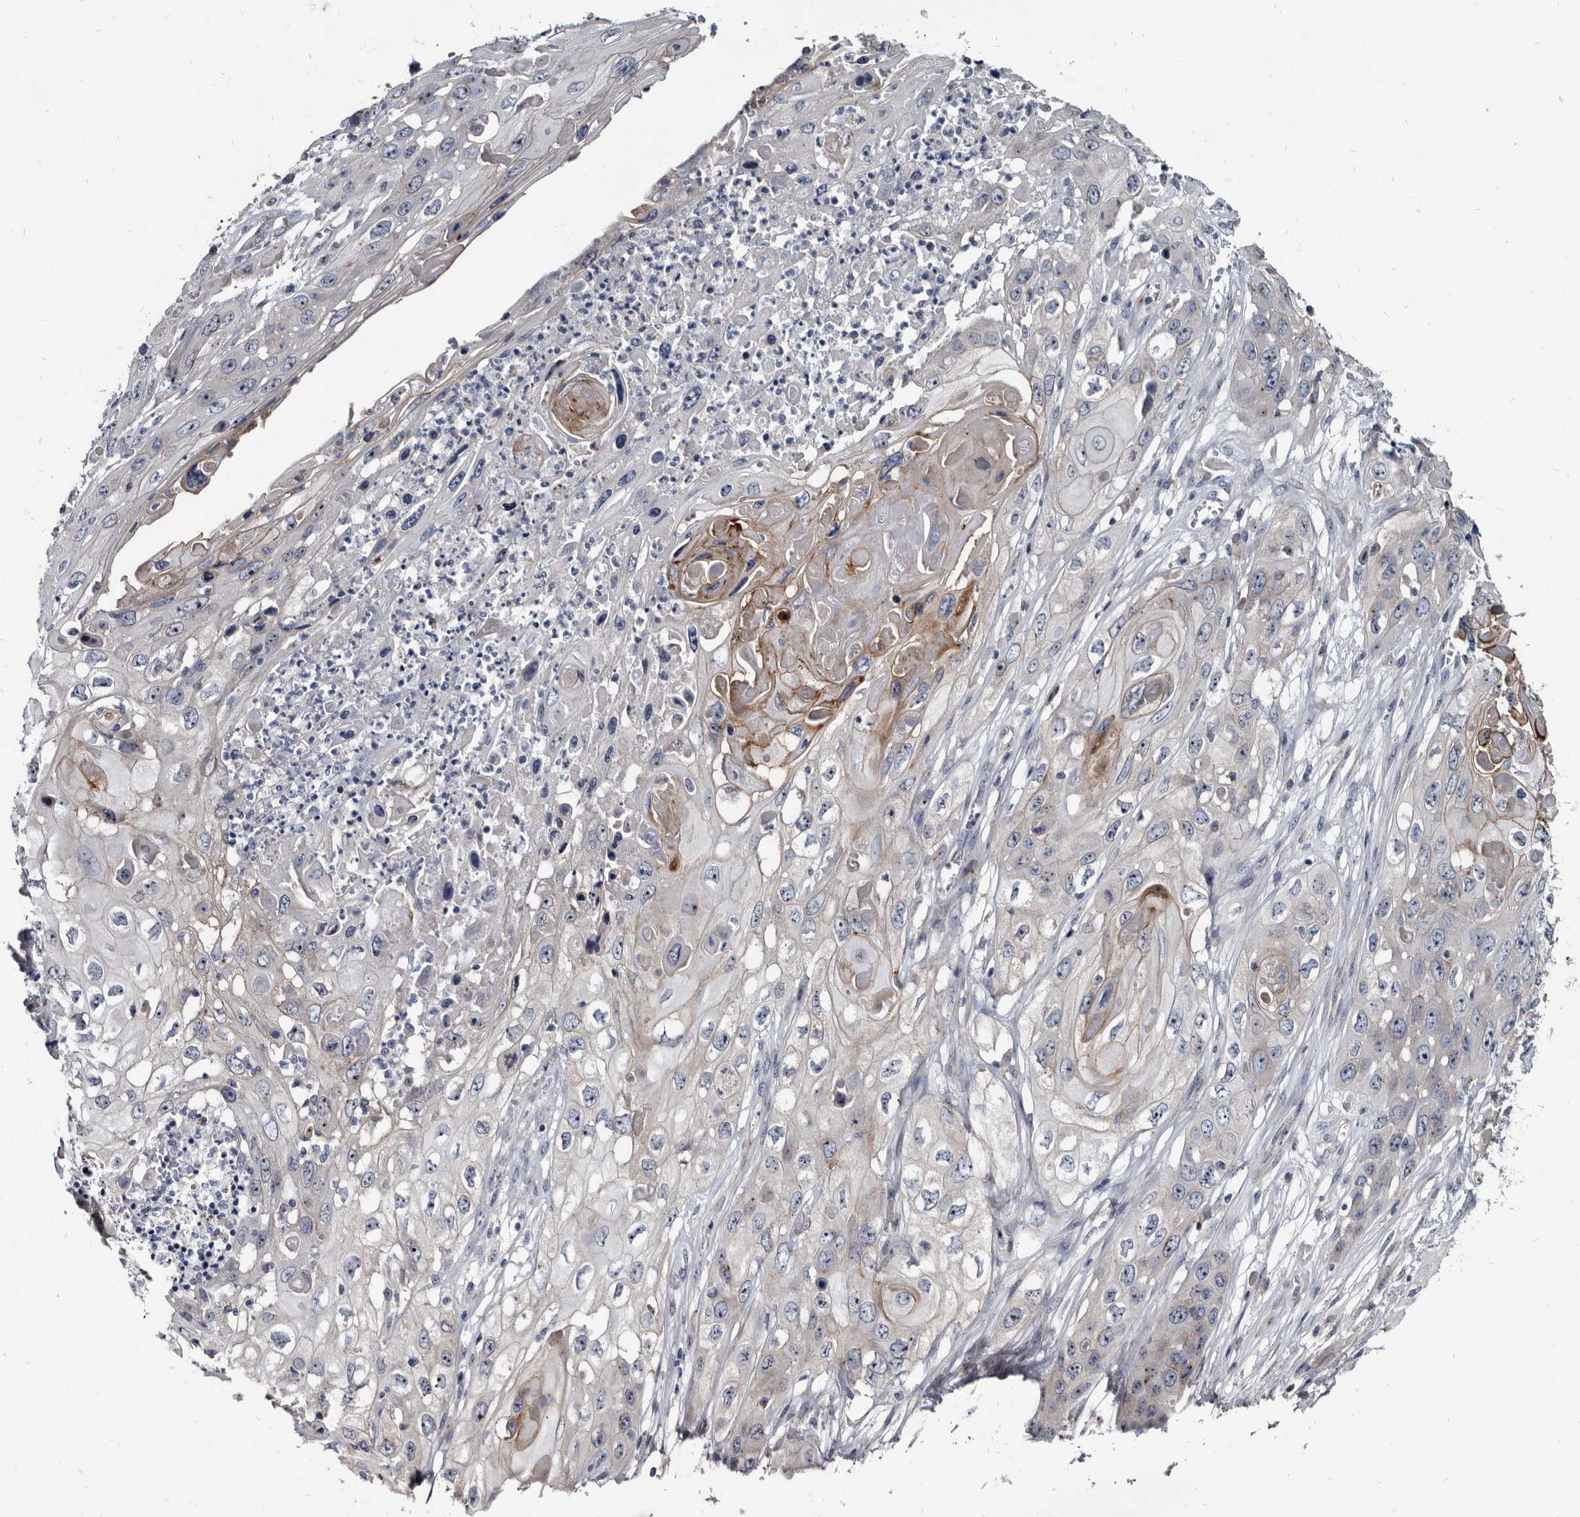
{"staining": {"intensity": "moderate", "quantity": "<25%", "location": "cytoplasmic/membranous"}, "tissue": "skin cancer", "cell_type": "Tumor cells", "image_type": "cancer", "snomed": [{"axis": "morphology", "description": "Squamous cell carcinoma, NOS"}, {"axis": "topography", "description": "Skin"}], "caption": "About <25% of tumor cells in human skin squamous cell carcinoma exhibit moderate cytoplasmic/membranous protein positivity as visualized by brown immunohistochemical staining.", "gene": "PRSS8", "patient": {"sex": "male", "age": 55}}